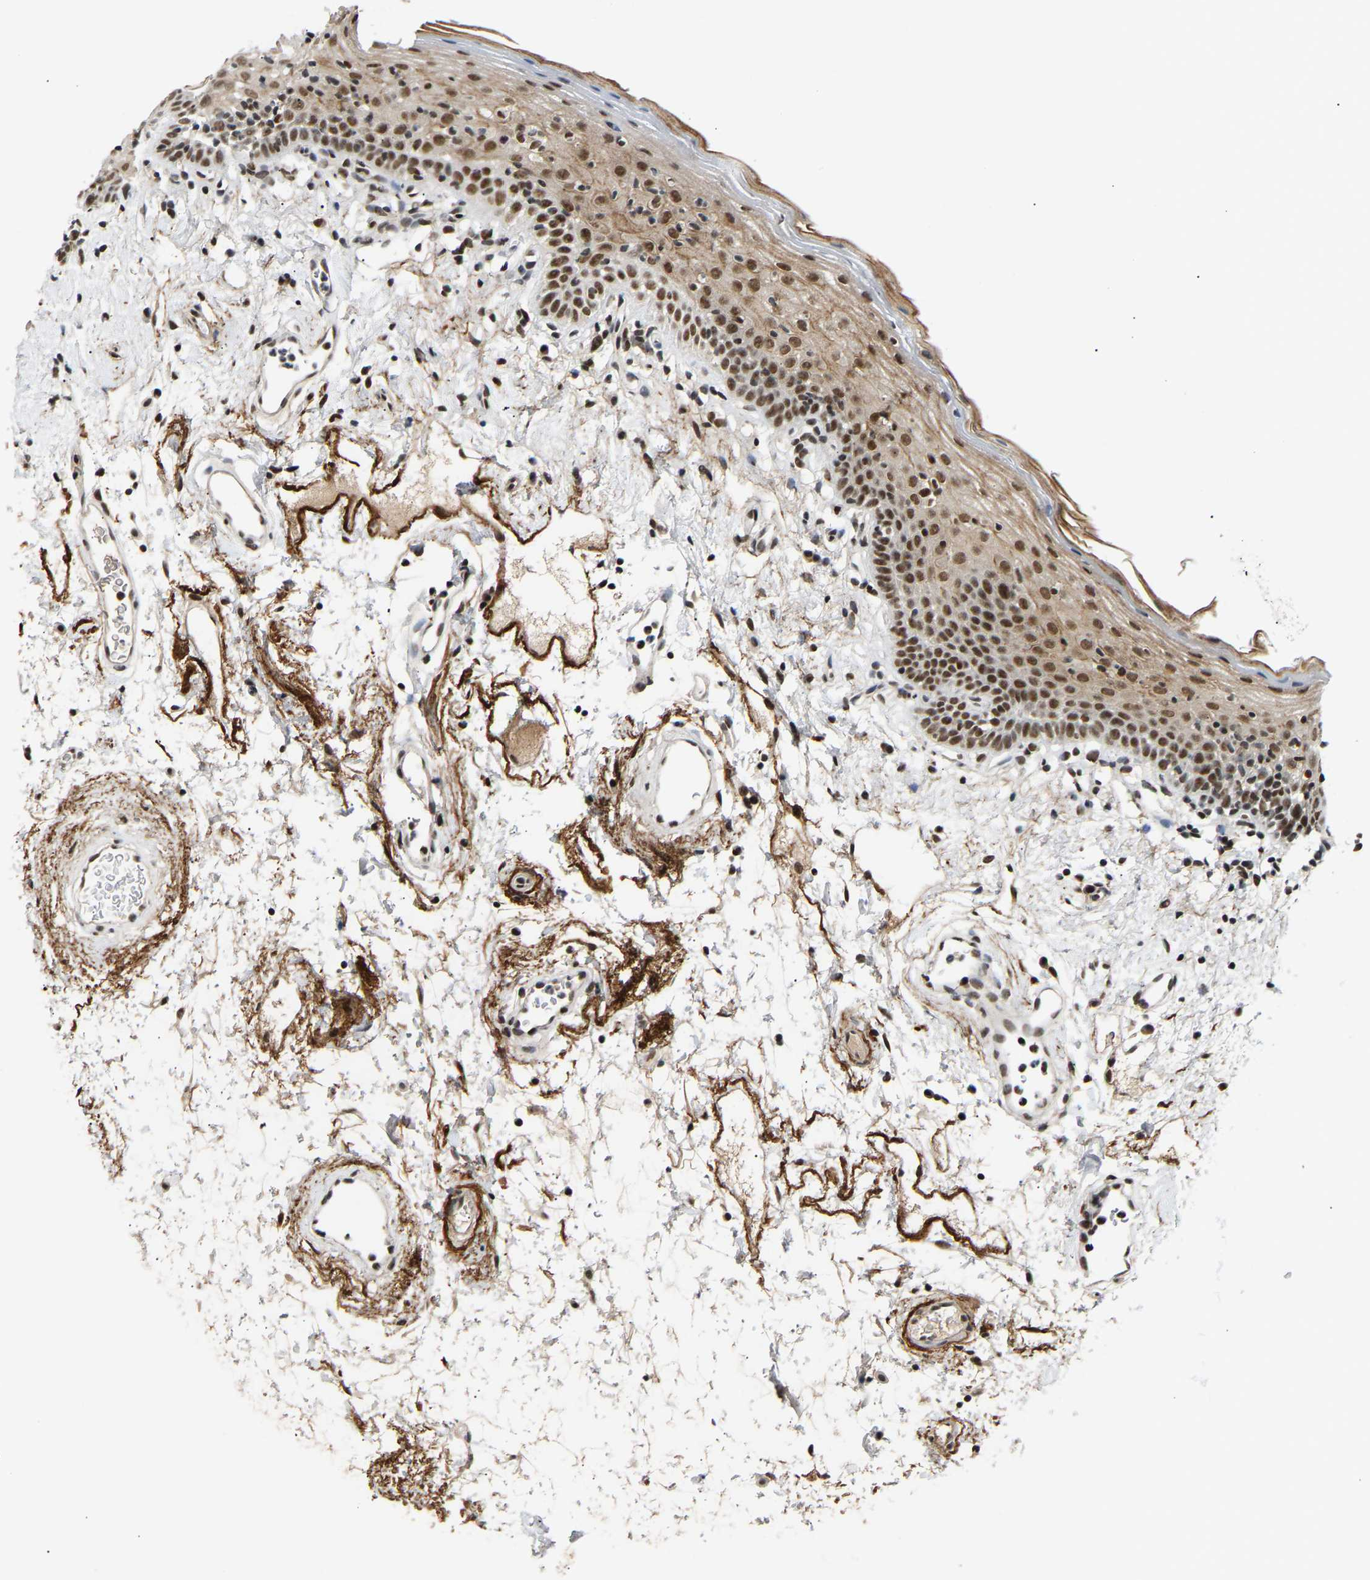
{"staining": {"intensity": "moderate", "quantity": ">75%", "location": "cytoplasmic/membranous,nuclear"}, "tissue": "oral mucosa", "cell_type": "Squamous epithelial cells", "image_type": "normal", "snomed": [{"axis": "morphology", "description": "Normal tissue, NOS"}, {"axis": "topography", "description": "Oral tissue"}], "caption": "Immunohistochemistry of benign human oral mucosa exhibits medium levels of moderate cytoplasmic/membranous,nuclear expression in approximately >75% of squamous epithelial cells.", "gene": "RBM15", "patient": {"sex": "male", "age": 66}}